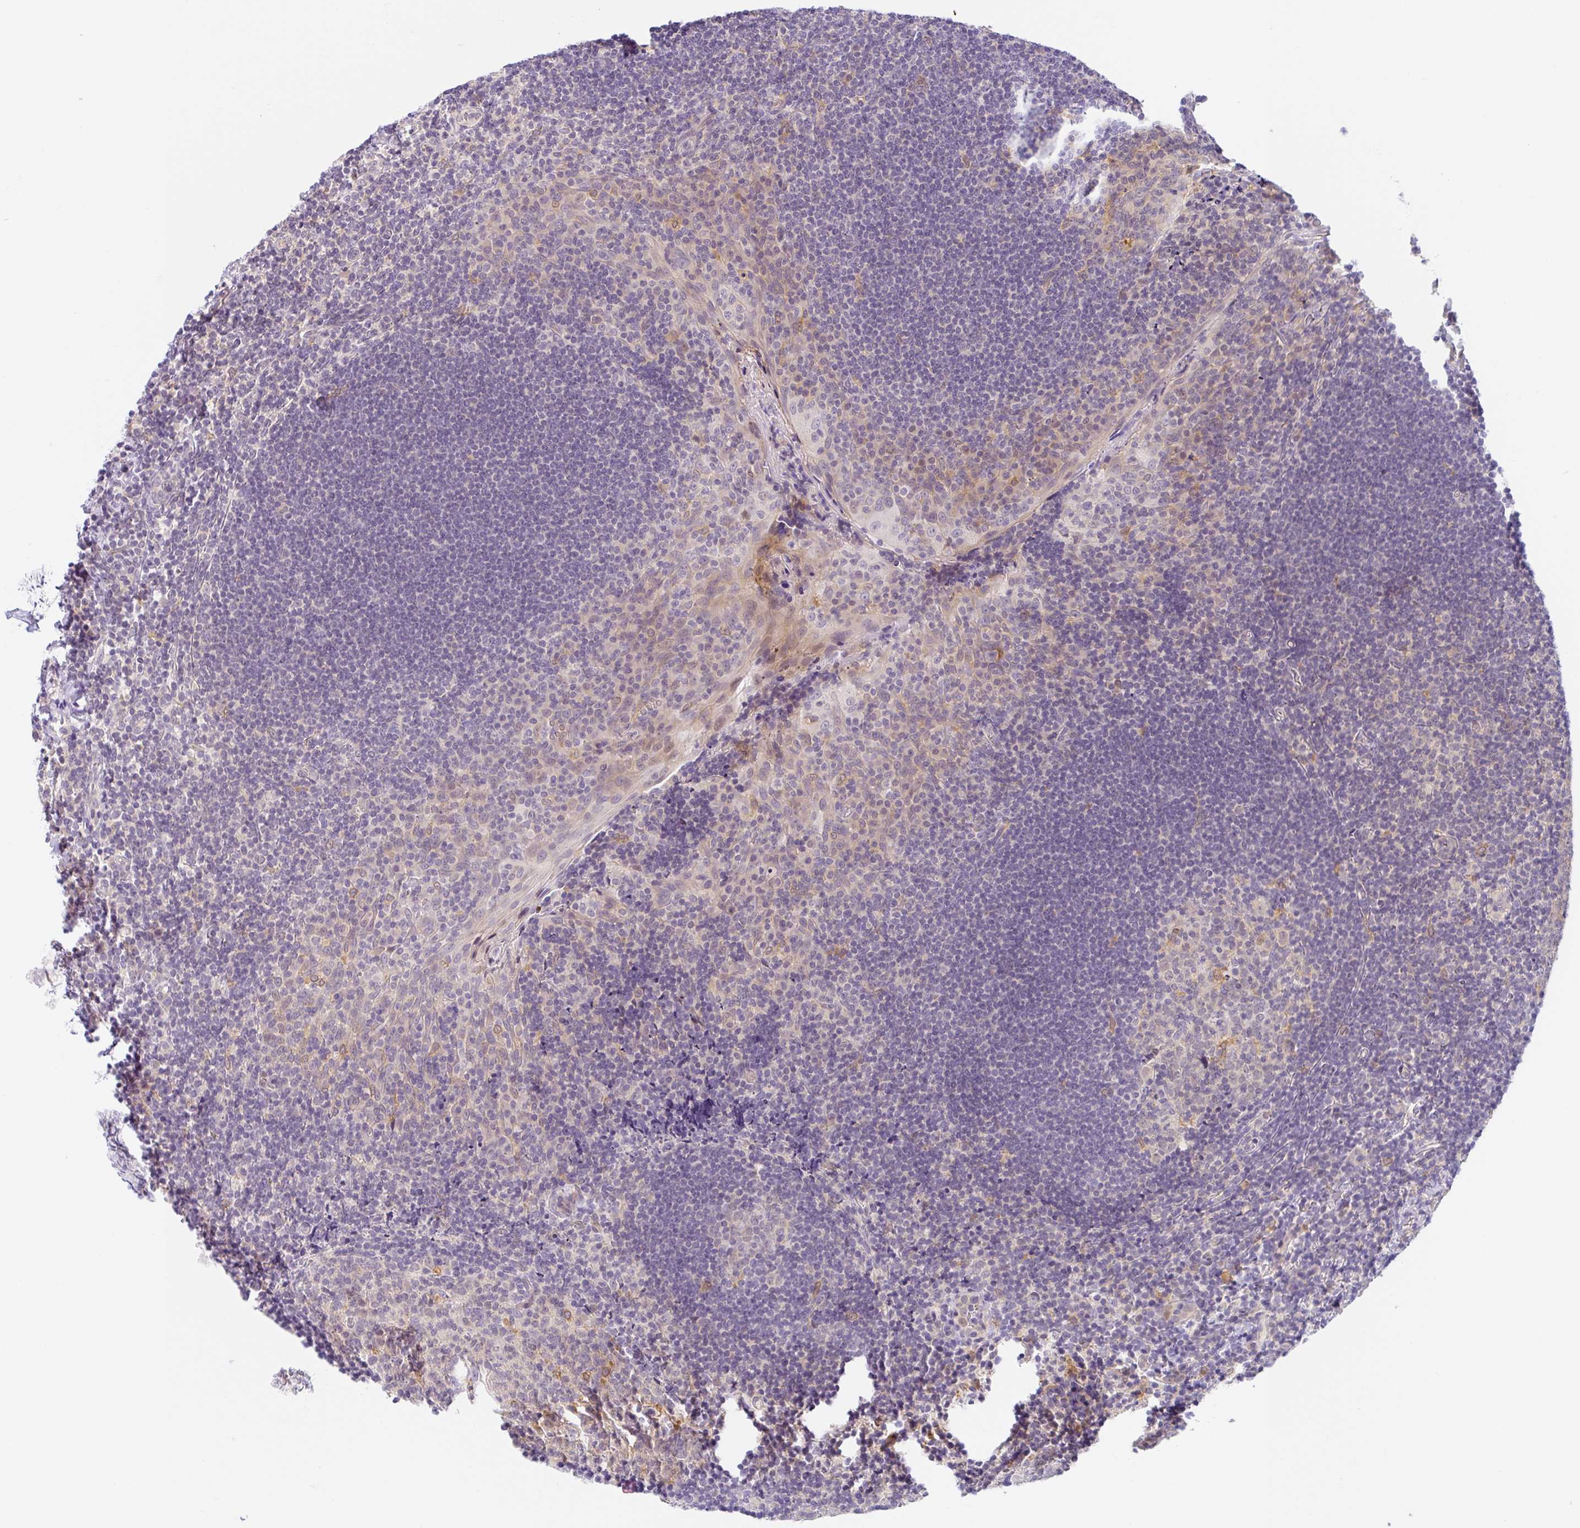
{"staining": {"intensity": "moderate", "quantity": "<25%", "location": "cytoplasmic/membranous"}, "tissue": "tonsil", "cell_type": "Germinal center cells", "image_type": "normal", "snomed": [{"axis": "morphology", "description": "Normal tissue, NOS"}, {"axis": "topography", "description": "Tonsil"}], "caption": "Immunohistochemical staining of unremarkable human tonsil displays moderate cytoplasmic/membranous protein staining in about <25% of germinal center cells. Immunohistochemistry (ihc) stains the protein in brown and the nuclei are stained blue.", "gene": "TMEM86A", "patient": {"sex": "male", "age": 17}}